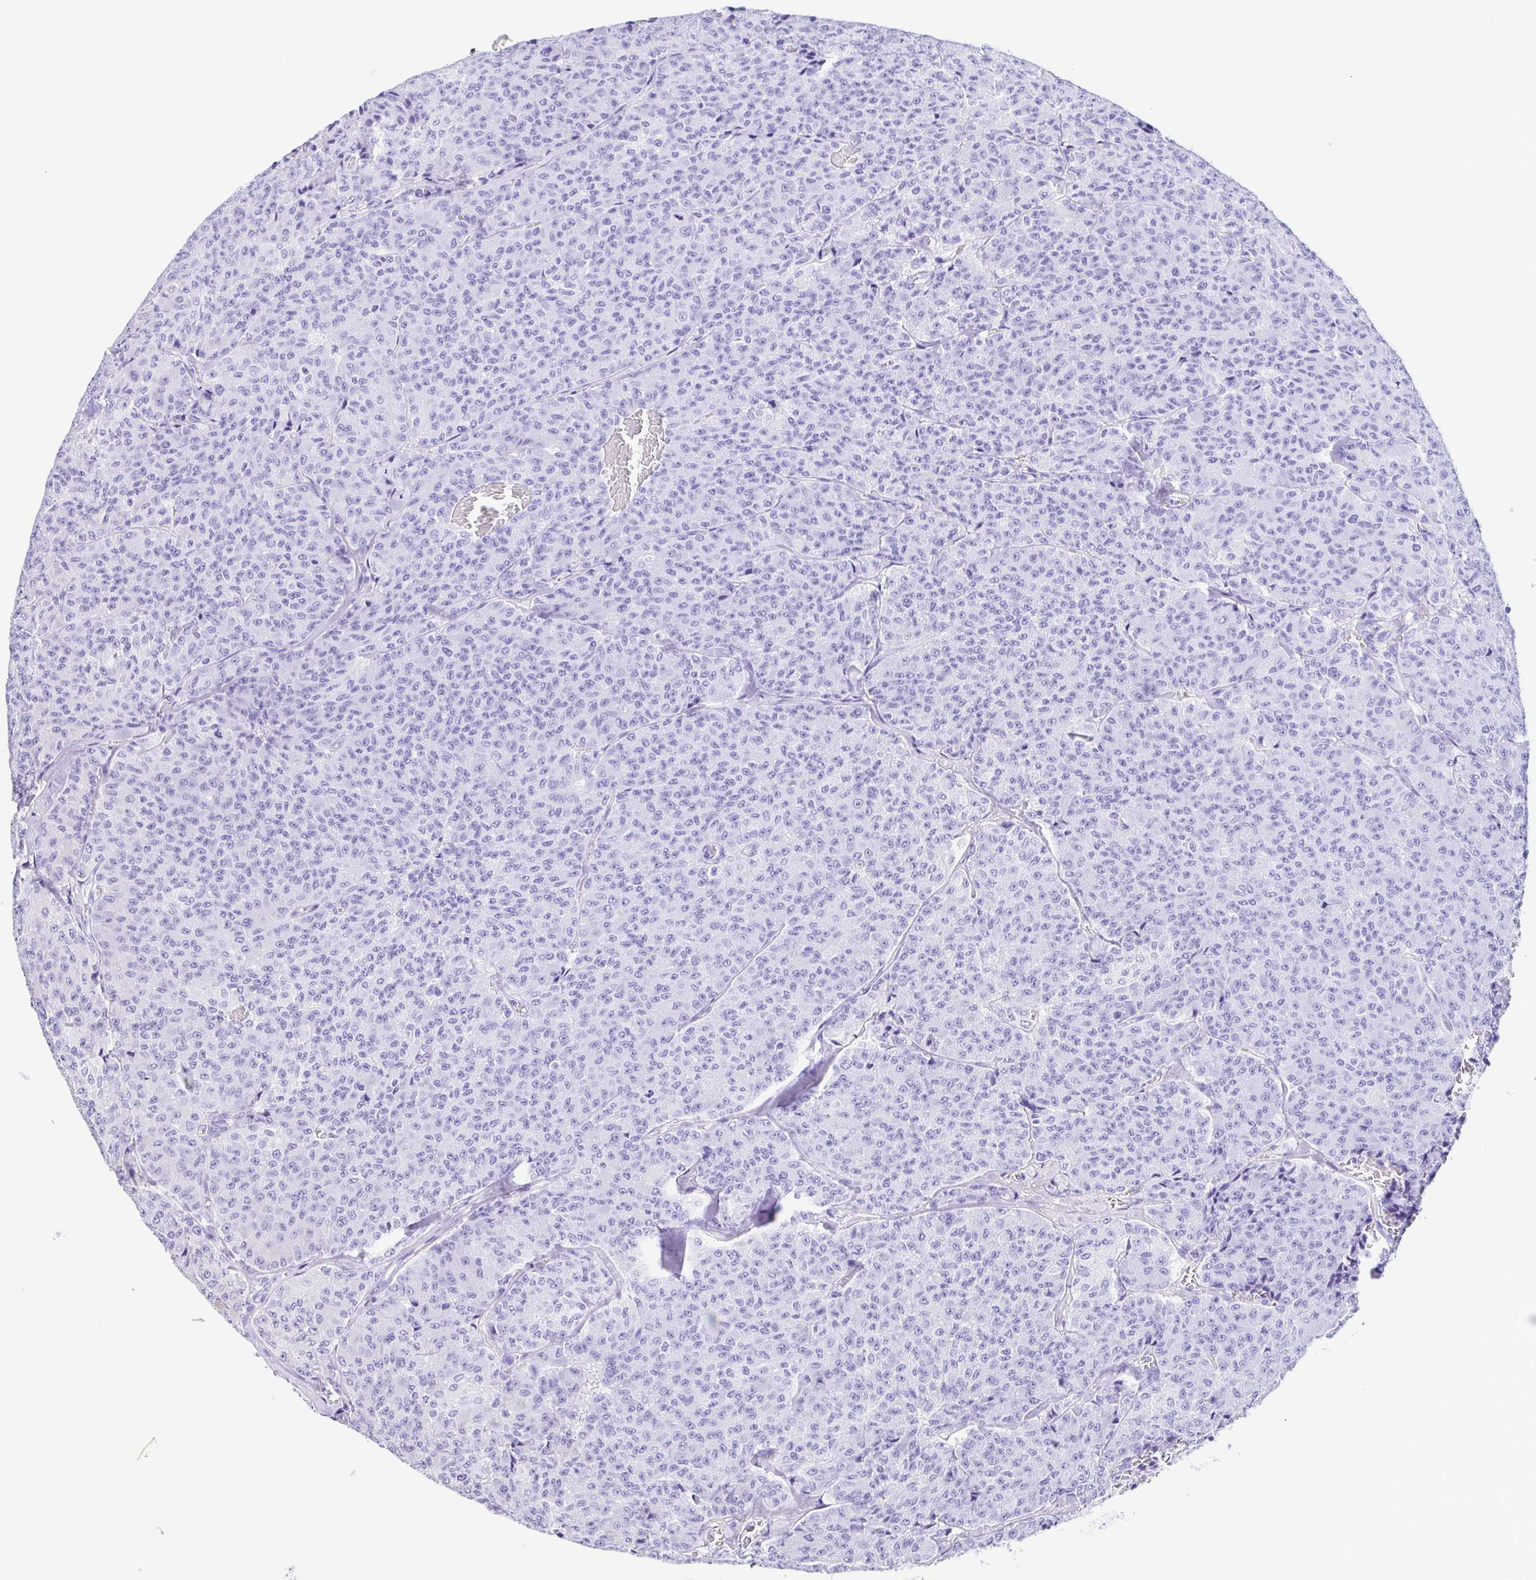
{"staining": {"intensity": "negative", "quantity": "none", "location": "none"}, "tissue": "carcinoid", "cell_type": "Tumor cells", "image_type": "cancer", "snomed": [{"axis": "morphology", "description": "Carcinoid, malignant, NOS"}, {"axis": "topography", "description": "Lung"}], "caption": "The micrograph exhibits no staining of tumor cells in carcinoid (malignant).", "gene": "TGM3", "patient": {"sex": "male", "age": 71}}